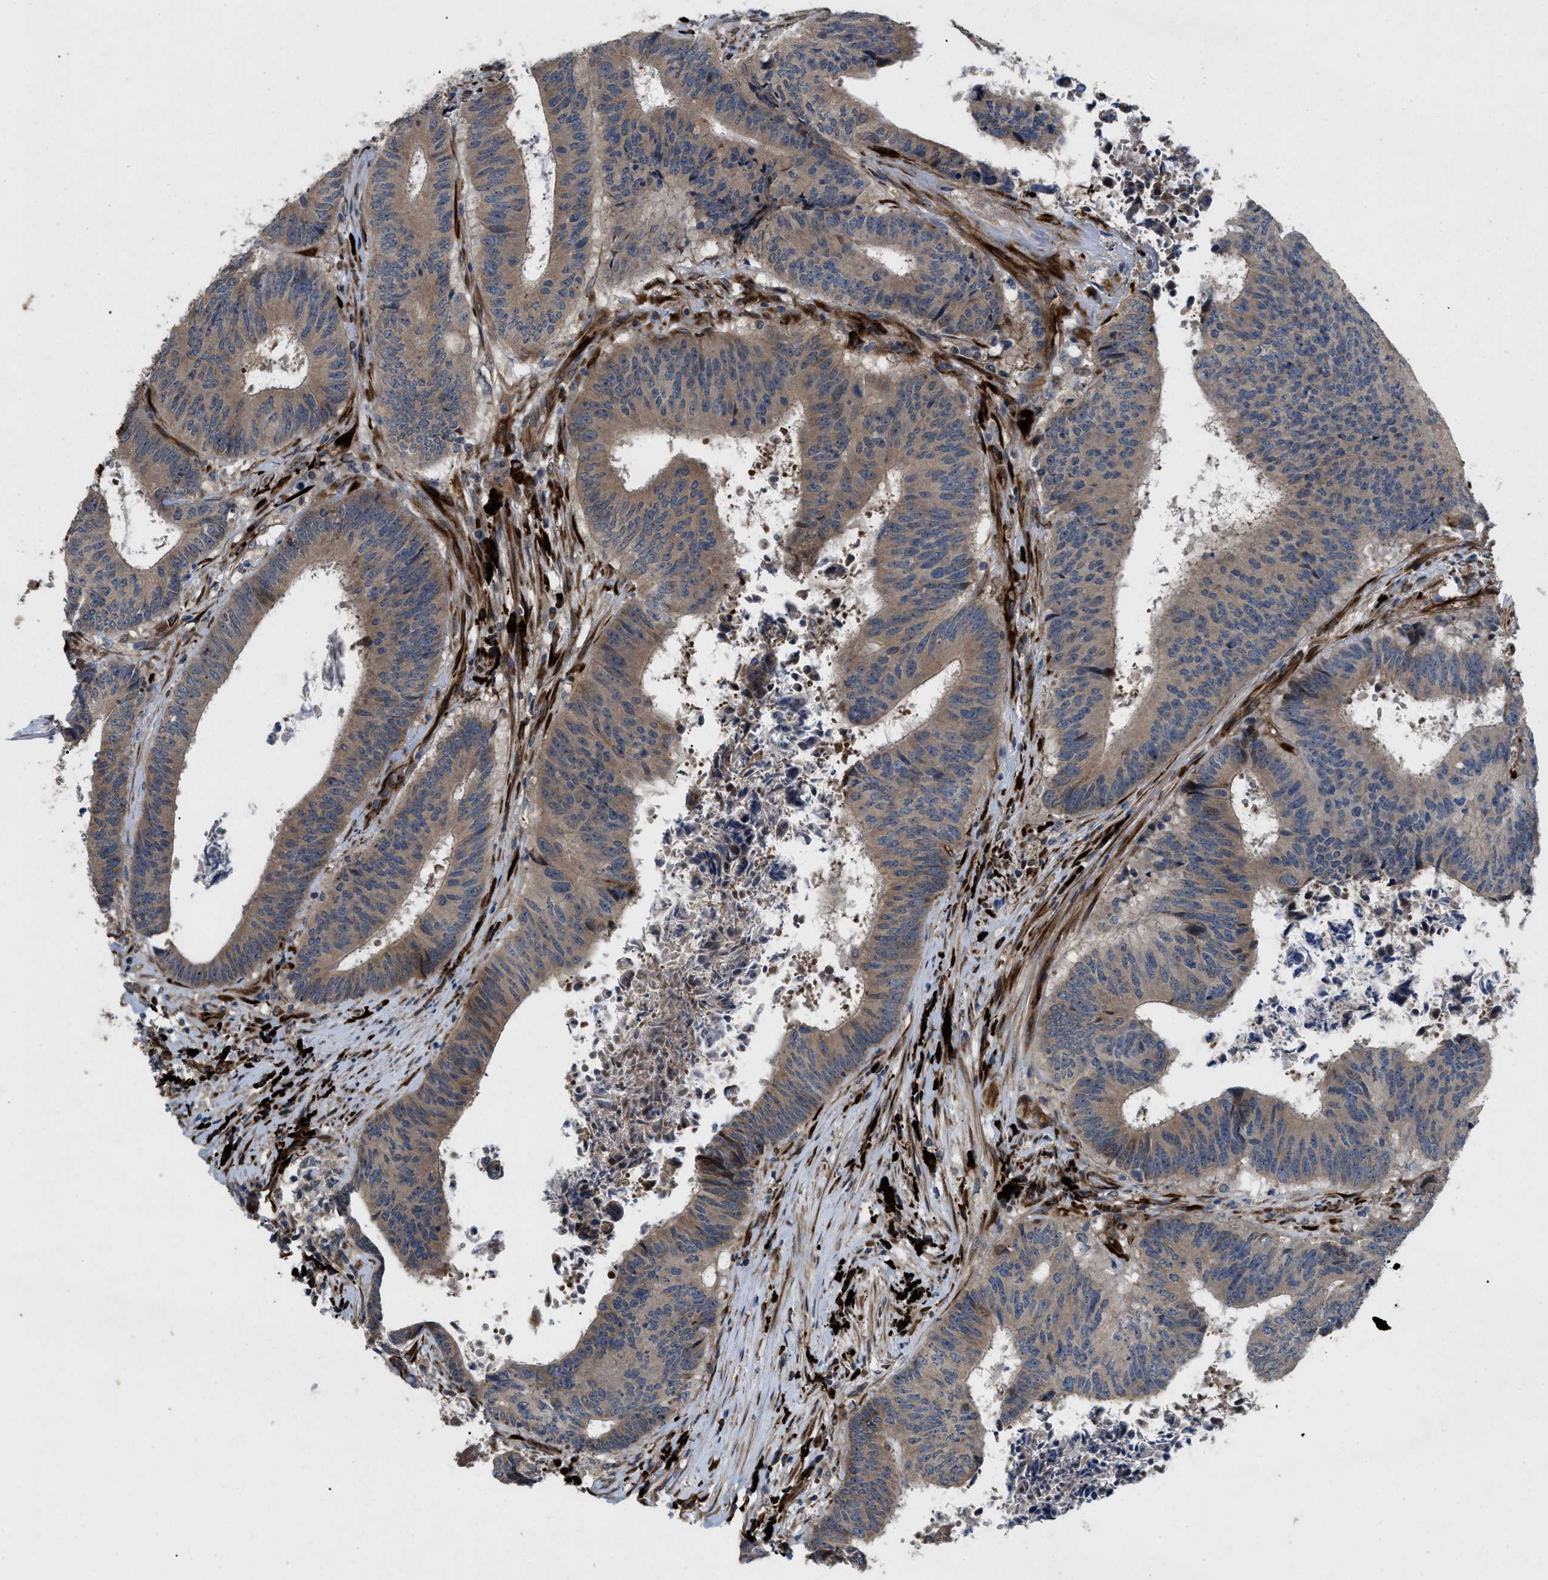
{"staining": {"intensity": "weak", "quantity": ">75%", "location": "cytoplasmic/membranous"}, "tissue": "colorectal cancer", "cell_type": "Tumor cells", "image_type": "cancer", "snomed": [{"axis": "morphology", "description": "Adenocarcinoma, NOS"}, {"axis": "topography", "description": "Rectum"}], "caption": "Colorectal cancer stained with a protein marker demonstrates weak staining in tumor cells.", "gene": "HSPA12B", "patient": {"sex": "male", "age": 72}}